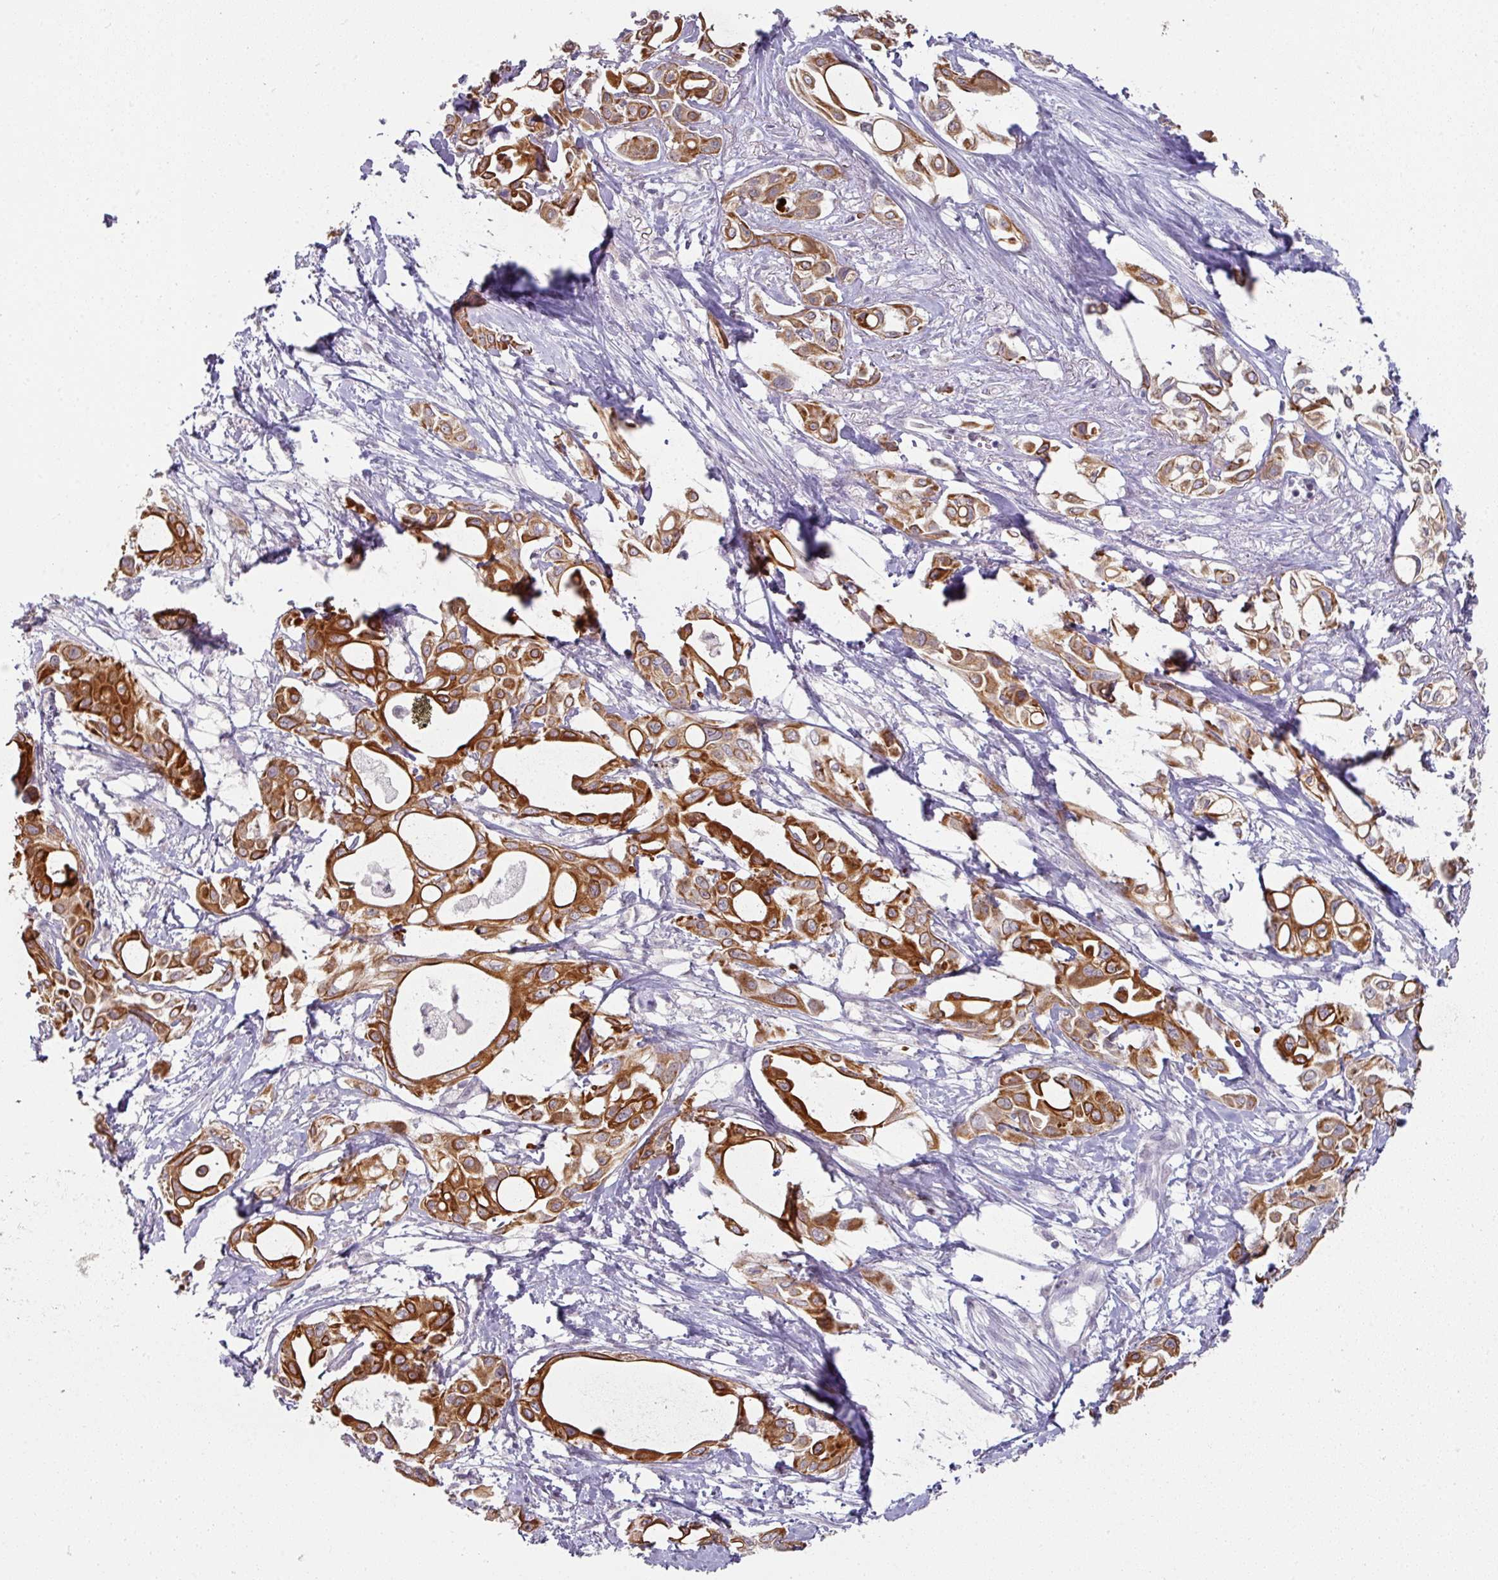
{"staining": {"intensity": "strong", "quantity": ">75%", "location": "cytoplasmic/membranous"}, "tissue": "pancreatic cancer", "cell_type": "Tumor cells", "image_type": "cancer", "snomed": [{"axis": "morphology", "description": "Adenocarcinoma, NOS"}, {"axis": "topography", "description": "Pancreas"}], "caption": "Approximately >75% of tumor cells in human adenocarcinoma (pancreatic) display strong cytoplasmic/membranous protein positivity as visualized by brown immunohistochemical staining.", "gene": "GTF2H3", "patient": {"sex": "female", "age": 68}}